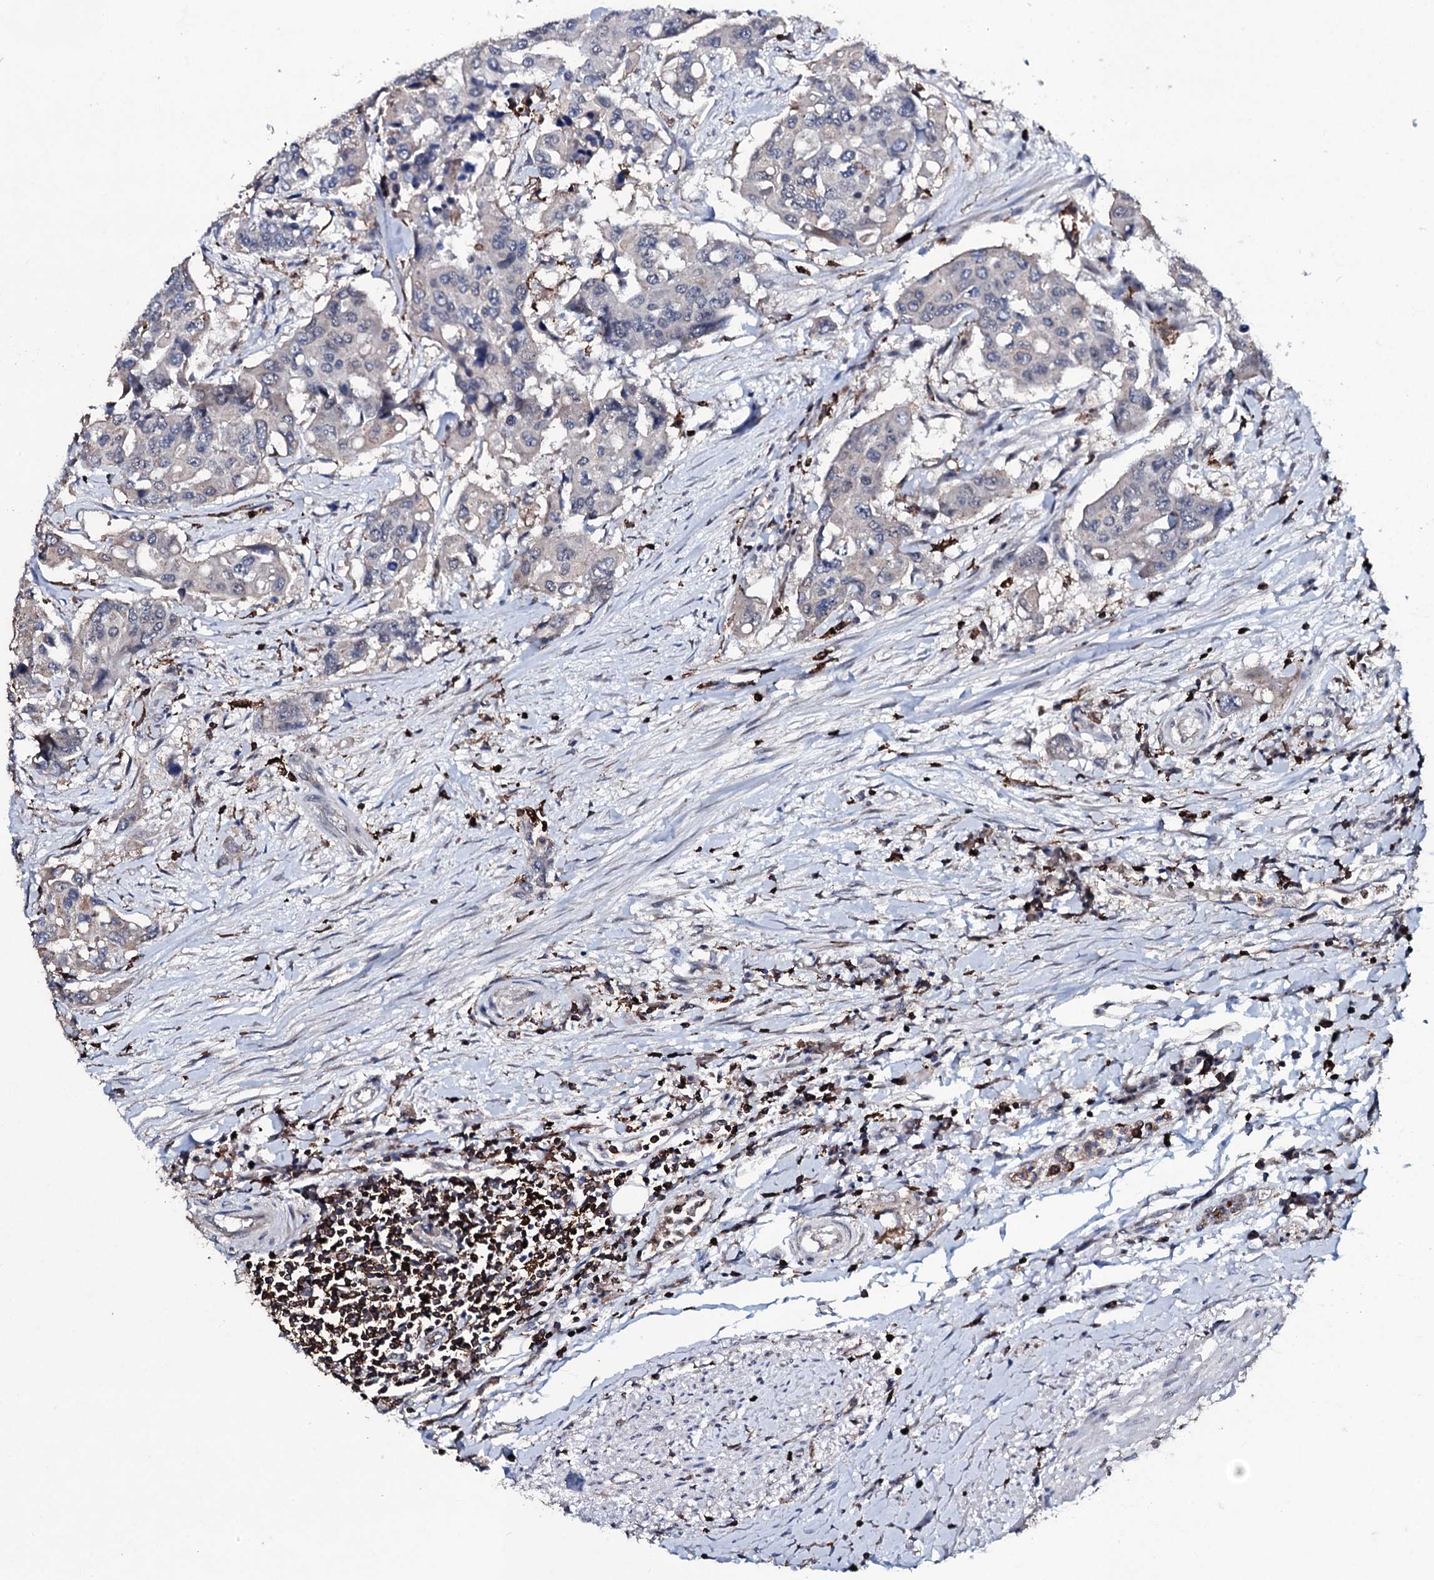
{"staining": {"intensity": "negative", "quantity": "none", "location": "none"}, "tissue": "colorectal cancer", "cell_type": "Tumor cells", "image_type": "cancer", "snomed": [{"axis": "morphology", "description": "Adenocarcinoma, NOS"}, {"axis": "topography", "description": "Colon"}], "caption": "There is no significant positivity in tumor cells of colorectal cancer.", "gene": "OGFOD2", "patient": {"sex": "male", "age": 77}}